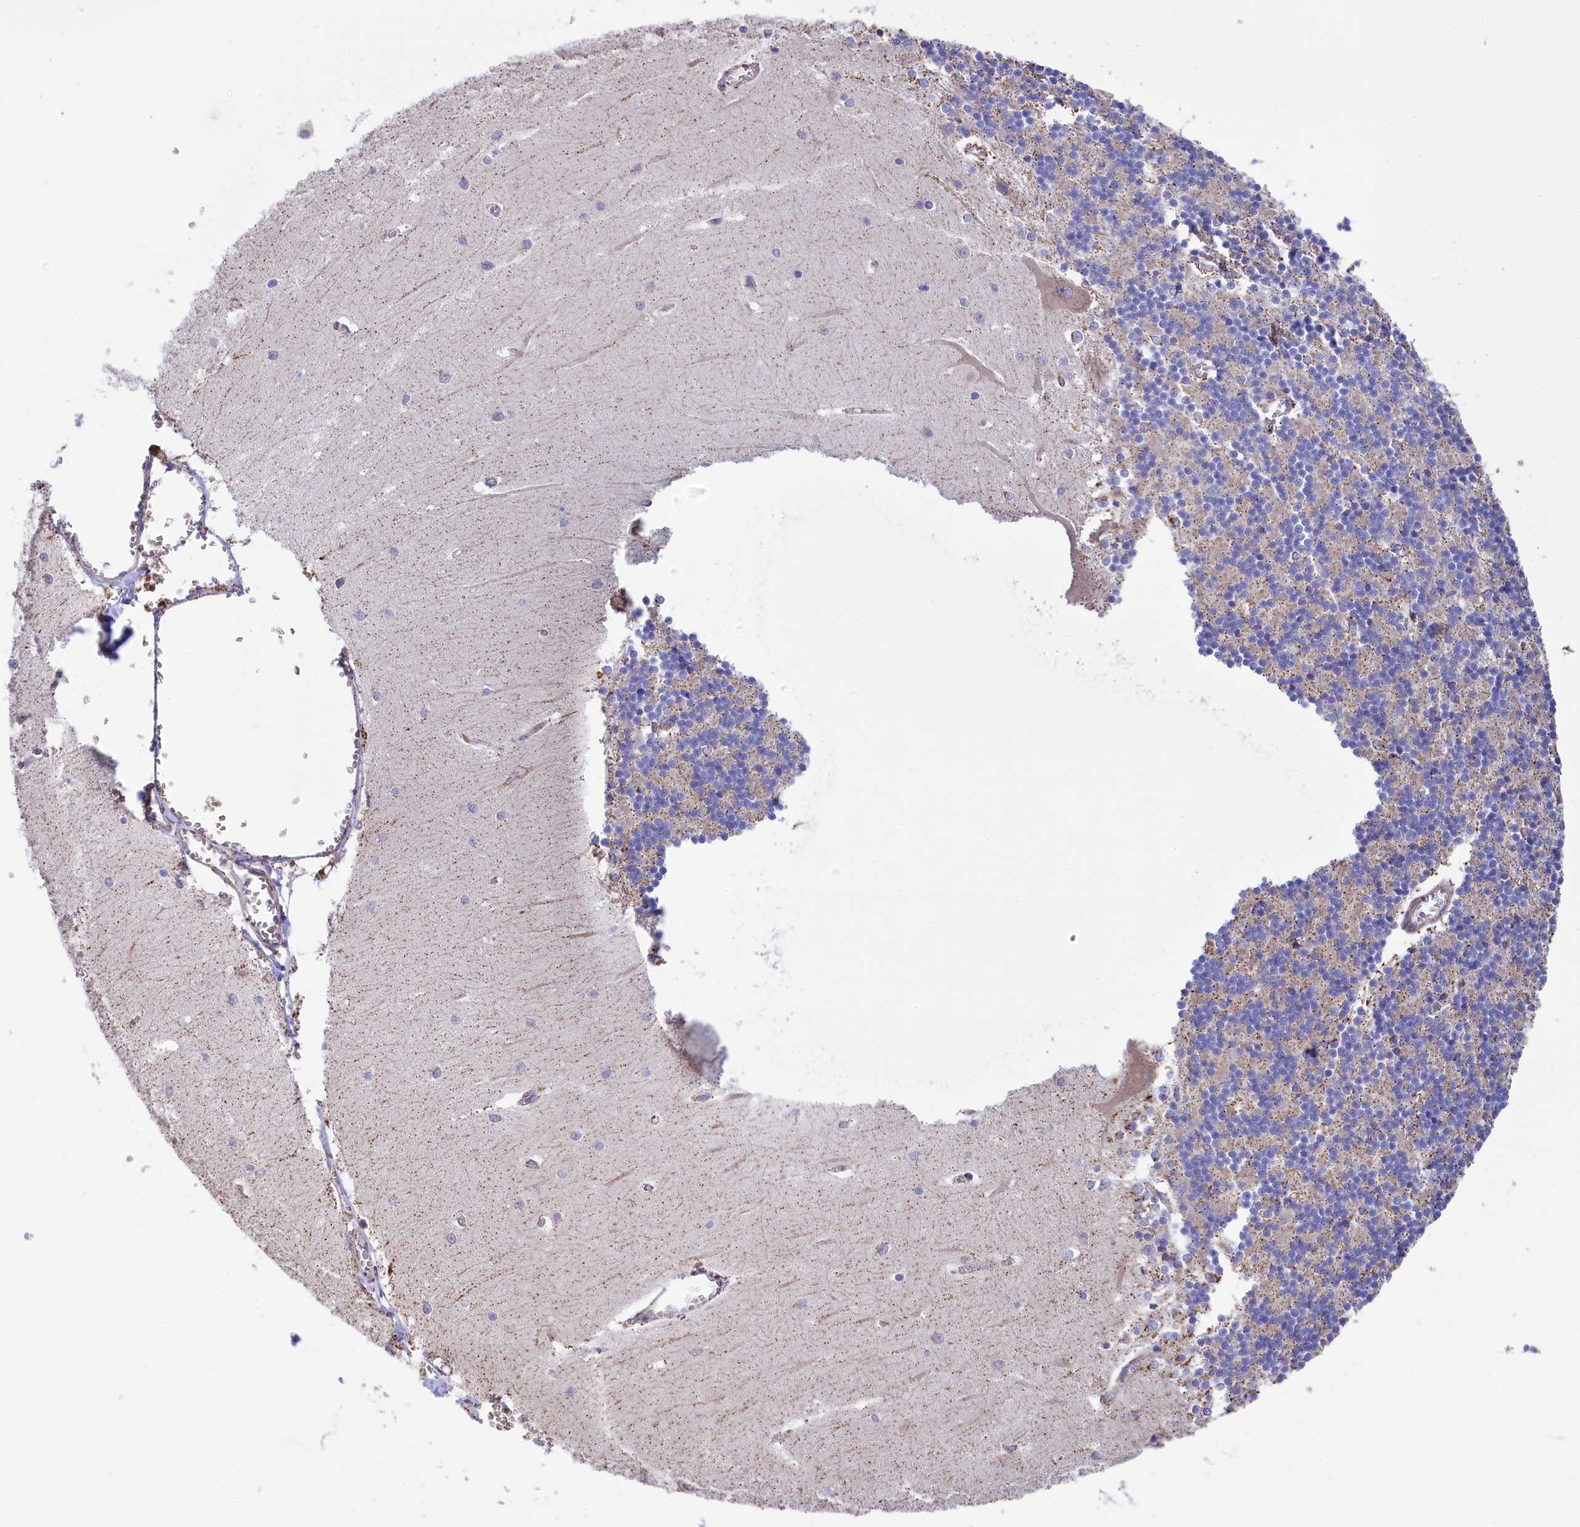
{"staining": {"intensity": "negative", "quantity": "none", "location": "none"}, "tissue": "cerebellum", "cell_type": "Cells in granular layer", "image_type": "normal", "snomed": [{"axis": "morphology", "description": "Normal tissue, NOS"}, {"axis": "topography", "description": "Cerebellum"}], "caption": "IHC histopathology image of normal cerebellum: human cerebellum stained with DAB exhibits no significant protein staining in cells in granular layer. (DAB immunohistochemistry with hematoxylin counter stain).", "gene": "GATB", "patient": {"sex": "male", "age": 37}}